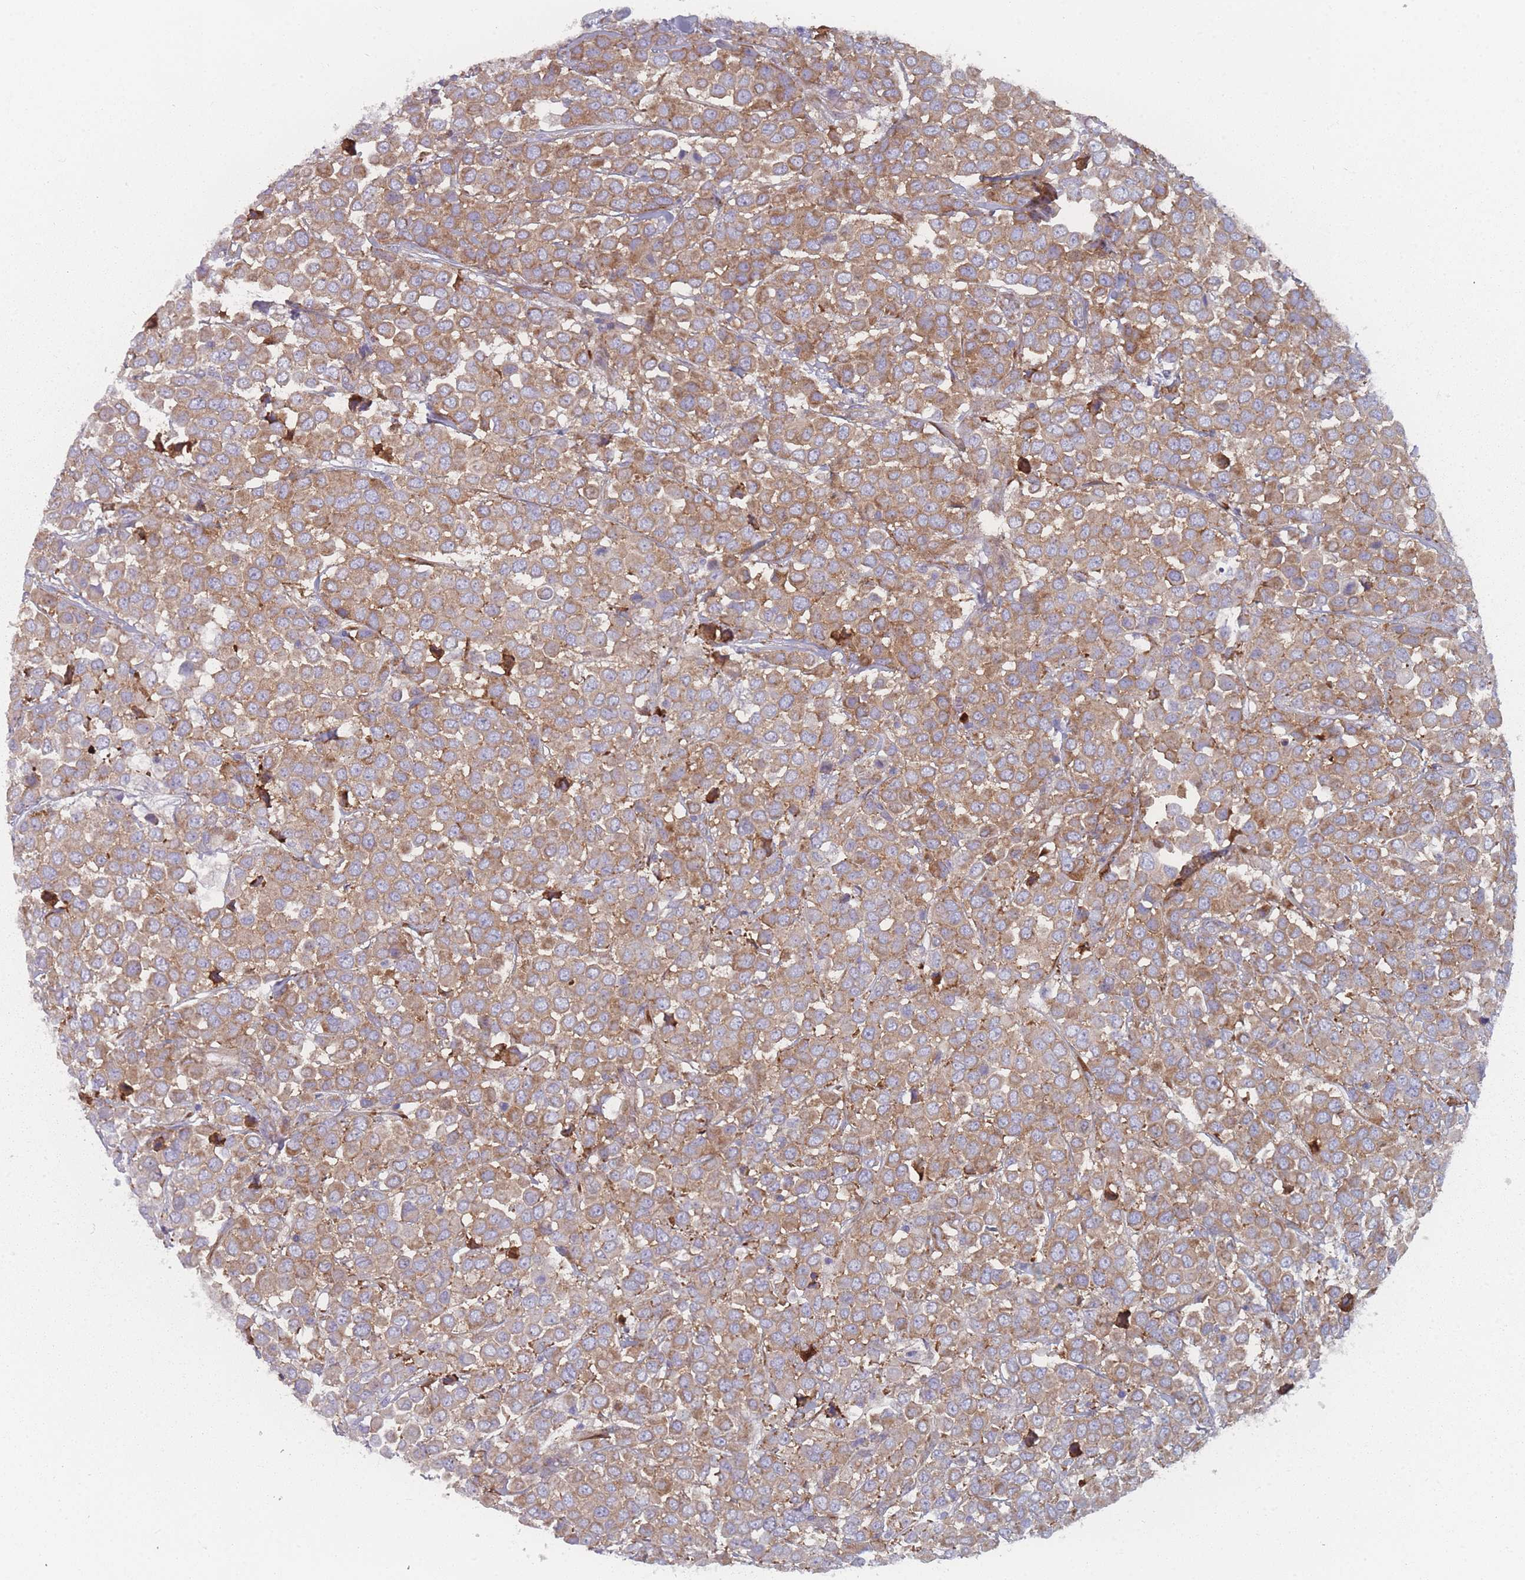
{"staining": {"intensity": "moderate", "quantity": ">75%", "location": "cytoplasmic/membranous"}, "tissue": "breast cancer", "cell_type": "Tumor cells", "image_type": "cancer", "snomed": [{"axis": "morphology", "description": "Duct carcinoma"}, {"axis": "topography", "description": "Breast"}], "caption": "IHC photomicrograph of neoplastic tissue: human breast cancer stained using immunohistochemistry (IHC) displays medium levels of moderate protein expression localized specifically in the cytoplasmic/membranous of tumor cells, appearing as a cytoplasmic/membranous brown color.", "gene": "CACNG5", "patient": {"sex": "female", "age": 61}}